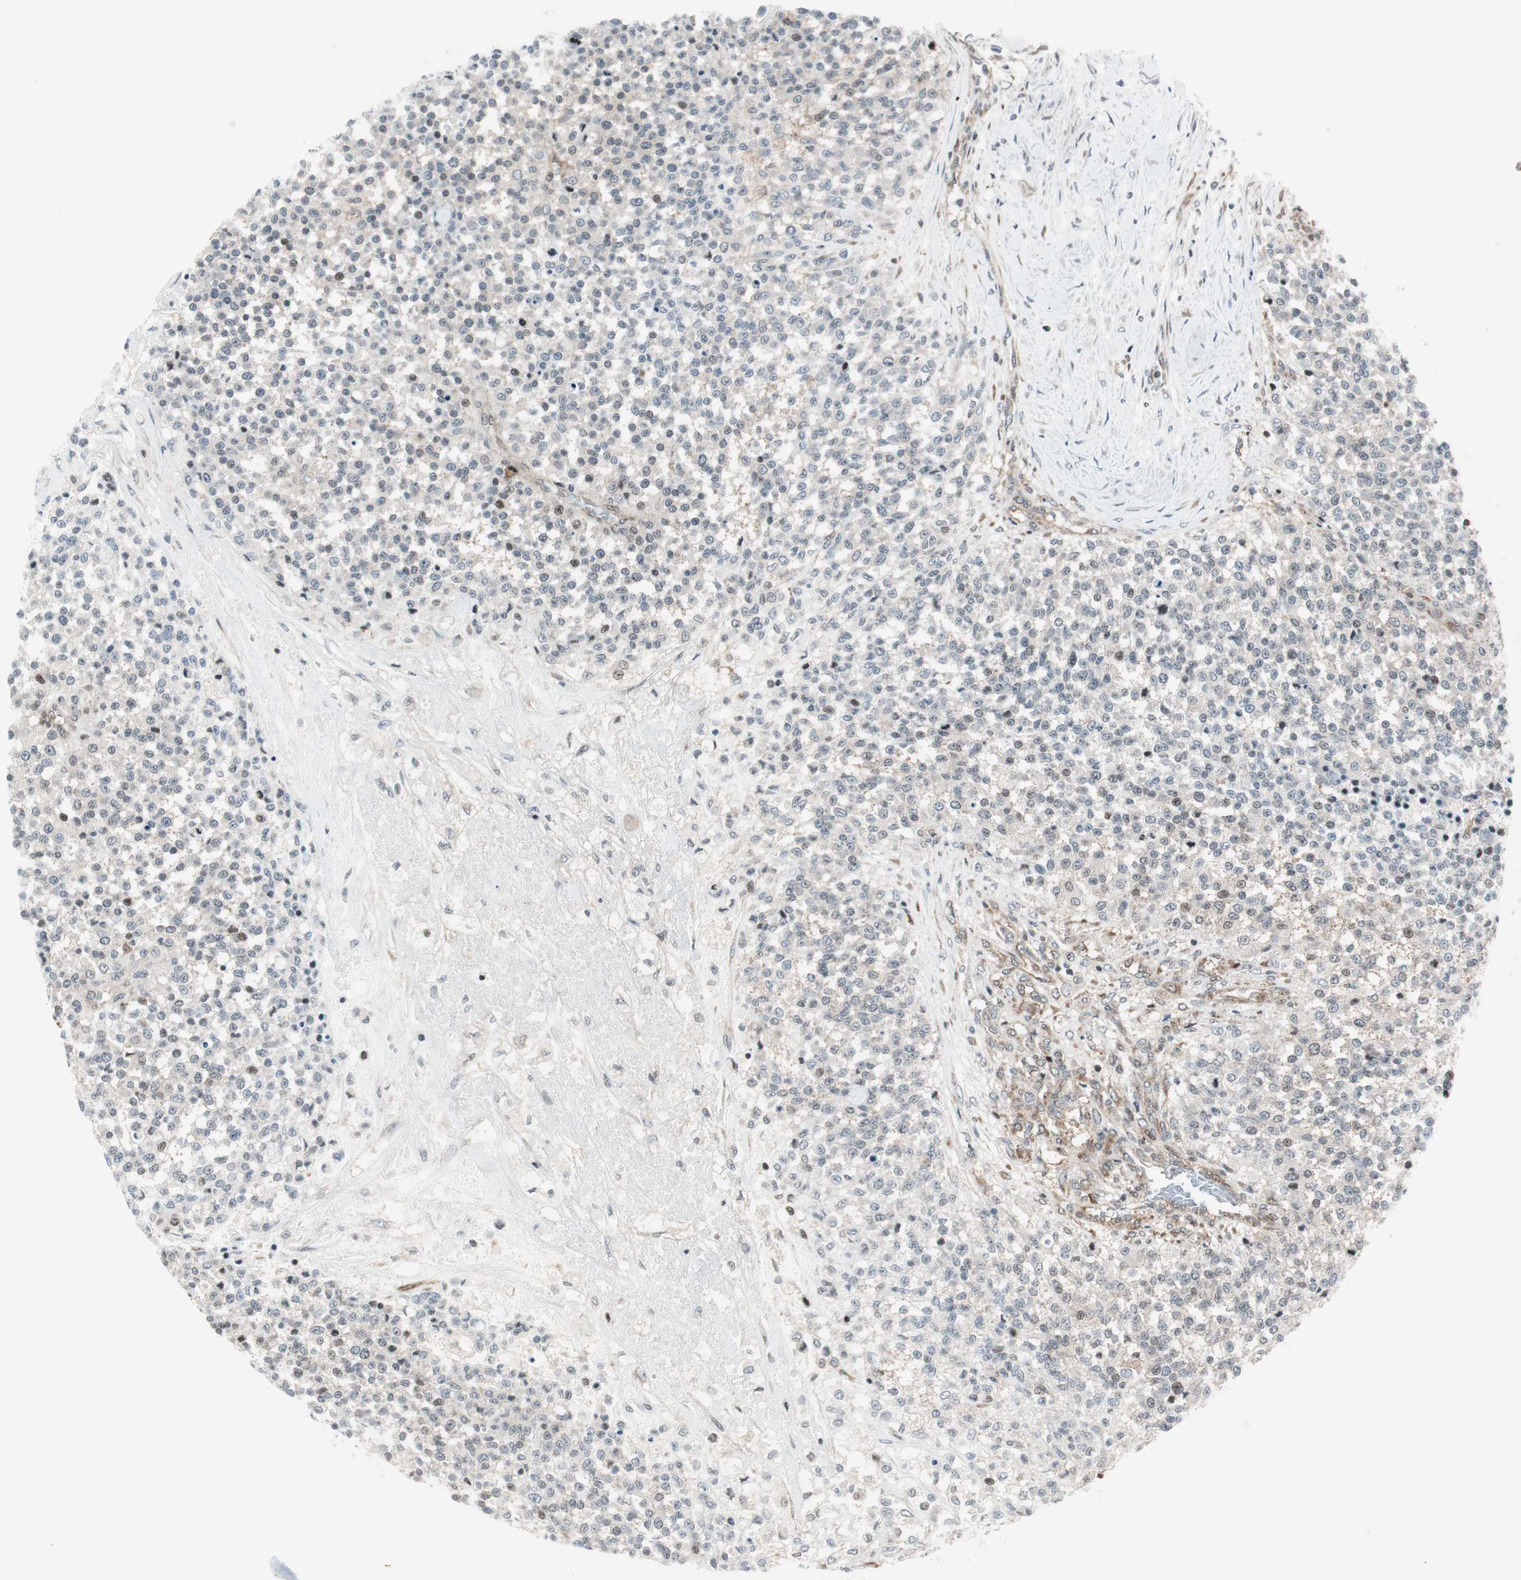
{"staining": {"intensity": "negative", "quantity": "none", "location": "none"}, "tissue": "testis cancer", "cell_type": "Tumor cells", "image_type": "cancer", "snomed": [{"axis": "morphology", "description": "Seminoma, NOS"}, {"axis": "topography", "description": "Testis"}], "caption": "Photomicrograph shows no protein expression in tumor cells of testis seminoma tissue.", "gene": "TPT1", "patient": {"sex": "male", "age": 59}}